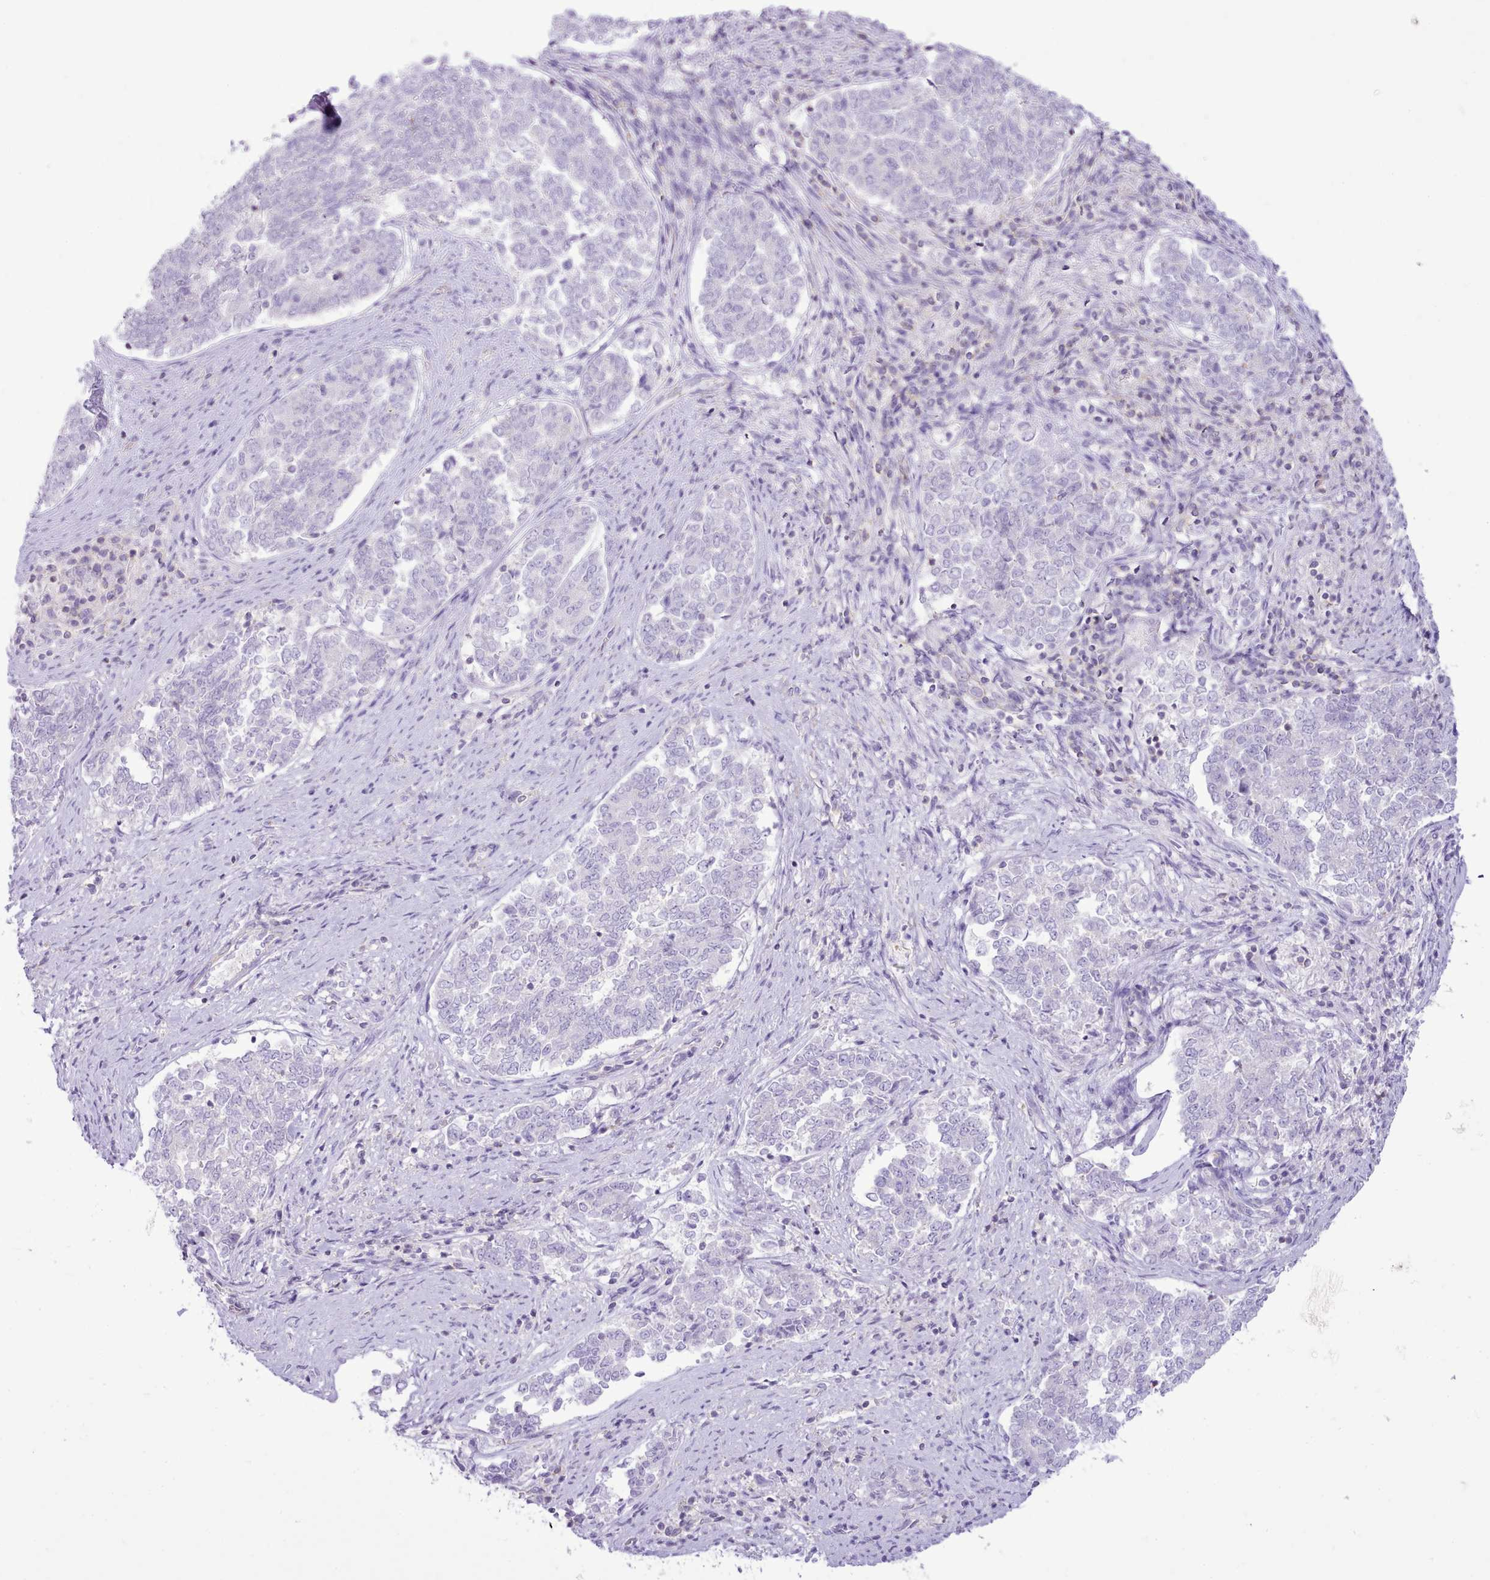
{"staining": {"intensity": "negative", "quantity": "none", "location": "none"}, "tissue": "endometrial cancer", "cell_type": "Tumor cells", "image_type": "cancer", "snomed": [{"axis": "morphology", "description": "Adenocarcinoma, NOS"}, {"axis": "topography", "description": "Endometrium"}], "caption": "Immunohistochemistry of human endometrial cancer demonstrates no staining in tumor cells.", "gene": "MDFI", "patient": {"sex": "female", "age": 80}}